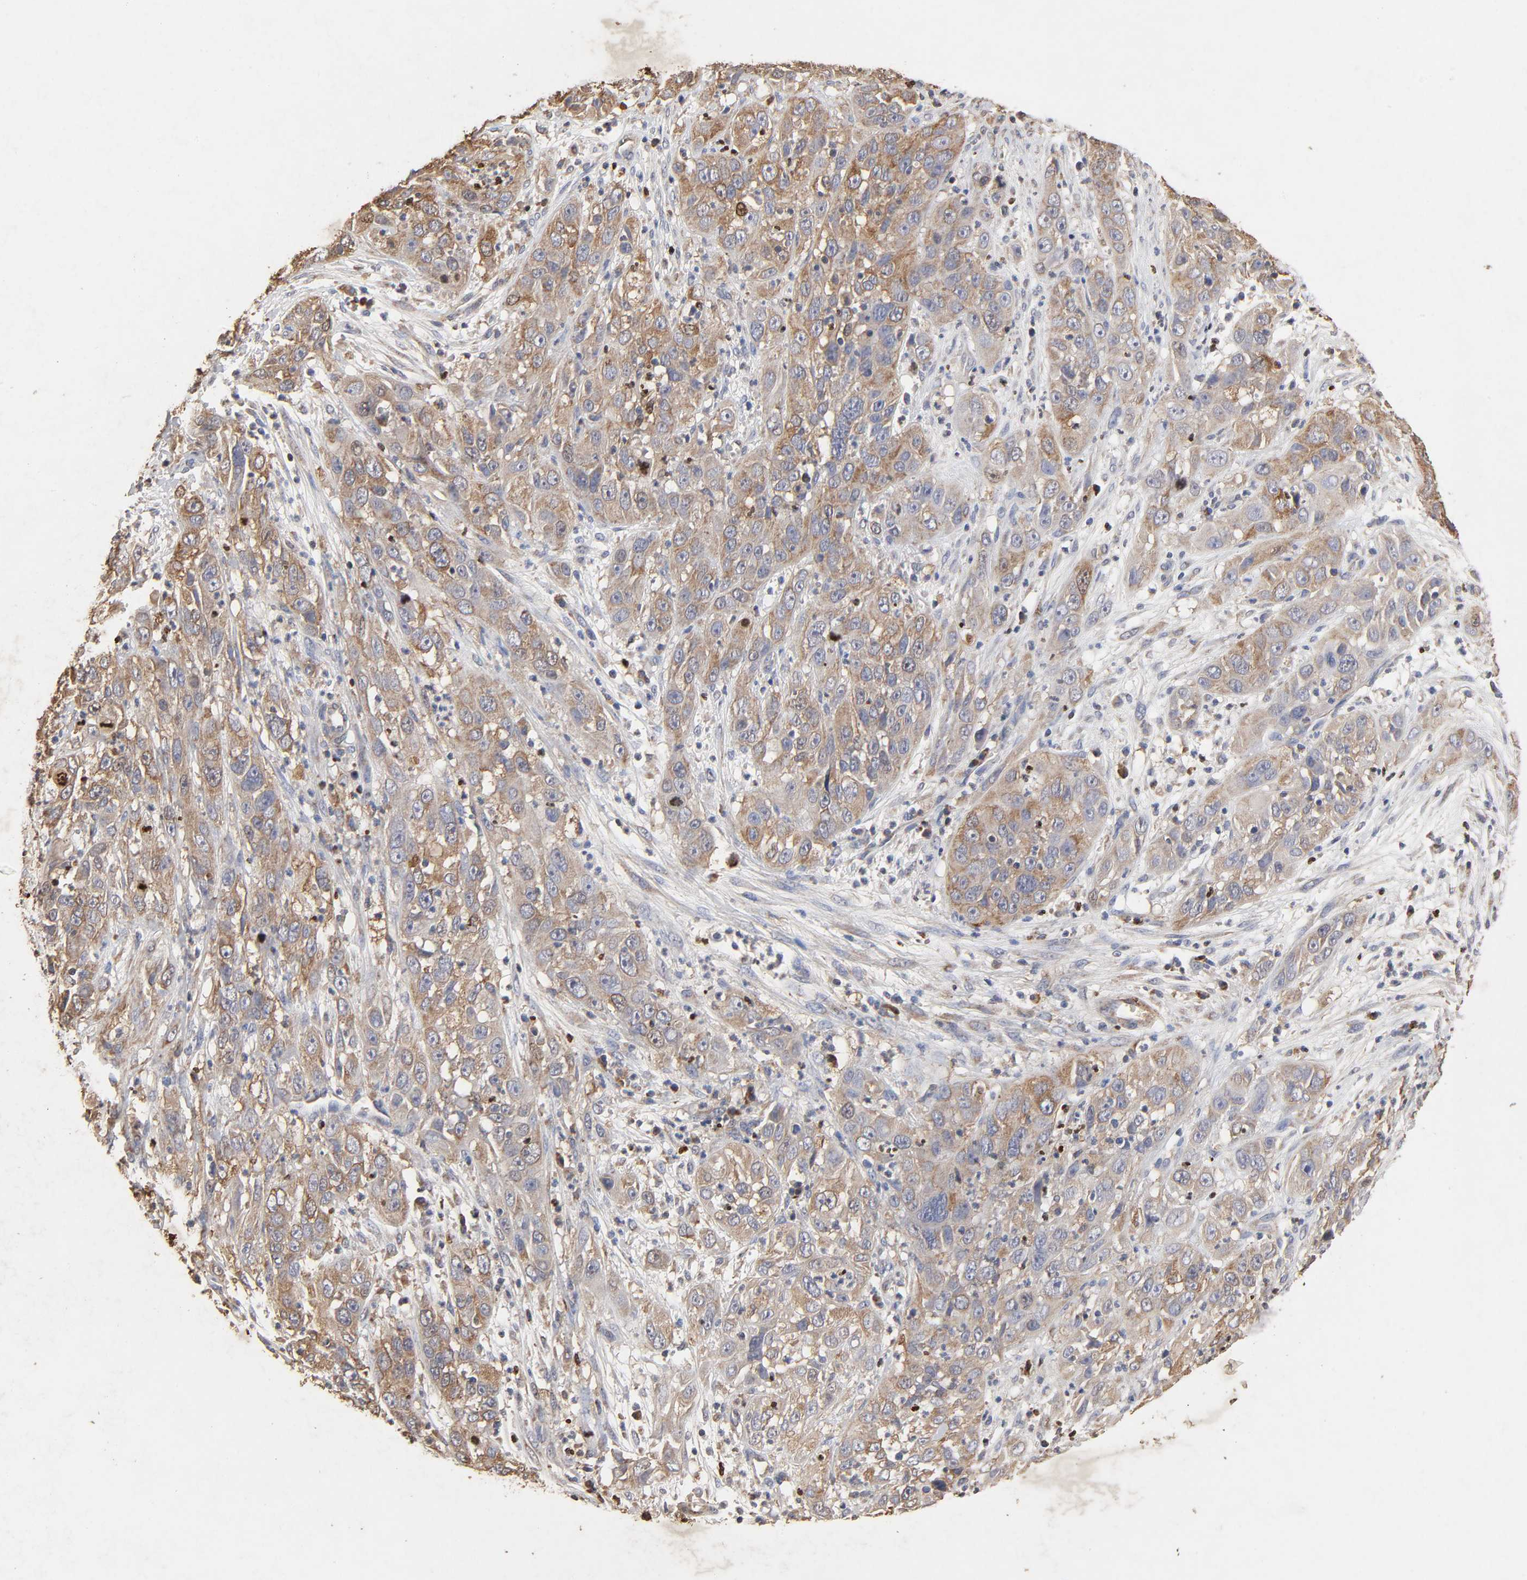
{"staining": {"intensity": "strong", "quantity": "25%-75%", "location": "cytoplasmic/membranous"}, "tissue": "cervical cancer", "cell_type": "Tumor cells", "image_type": "cancer", "snomed": [{"axis": "morphology", "description": "Squamous cell carcinoma, NOS"}, {"axis": "topography", "description": "Cervix"}], "caption": "Human cervical cancer (squamous cell carcinoma) stained with a brown dye shows strong cytoplasmic/membranous positive expression in approximately 25%-75% of tumor cells.", "gene": "CYCS", "patient": {"sex": "female", "age": 32}}